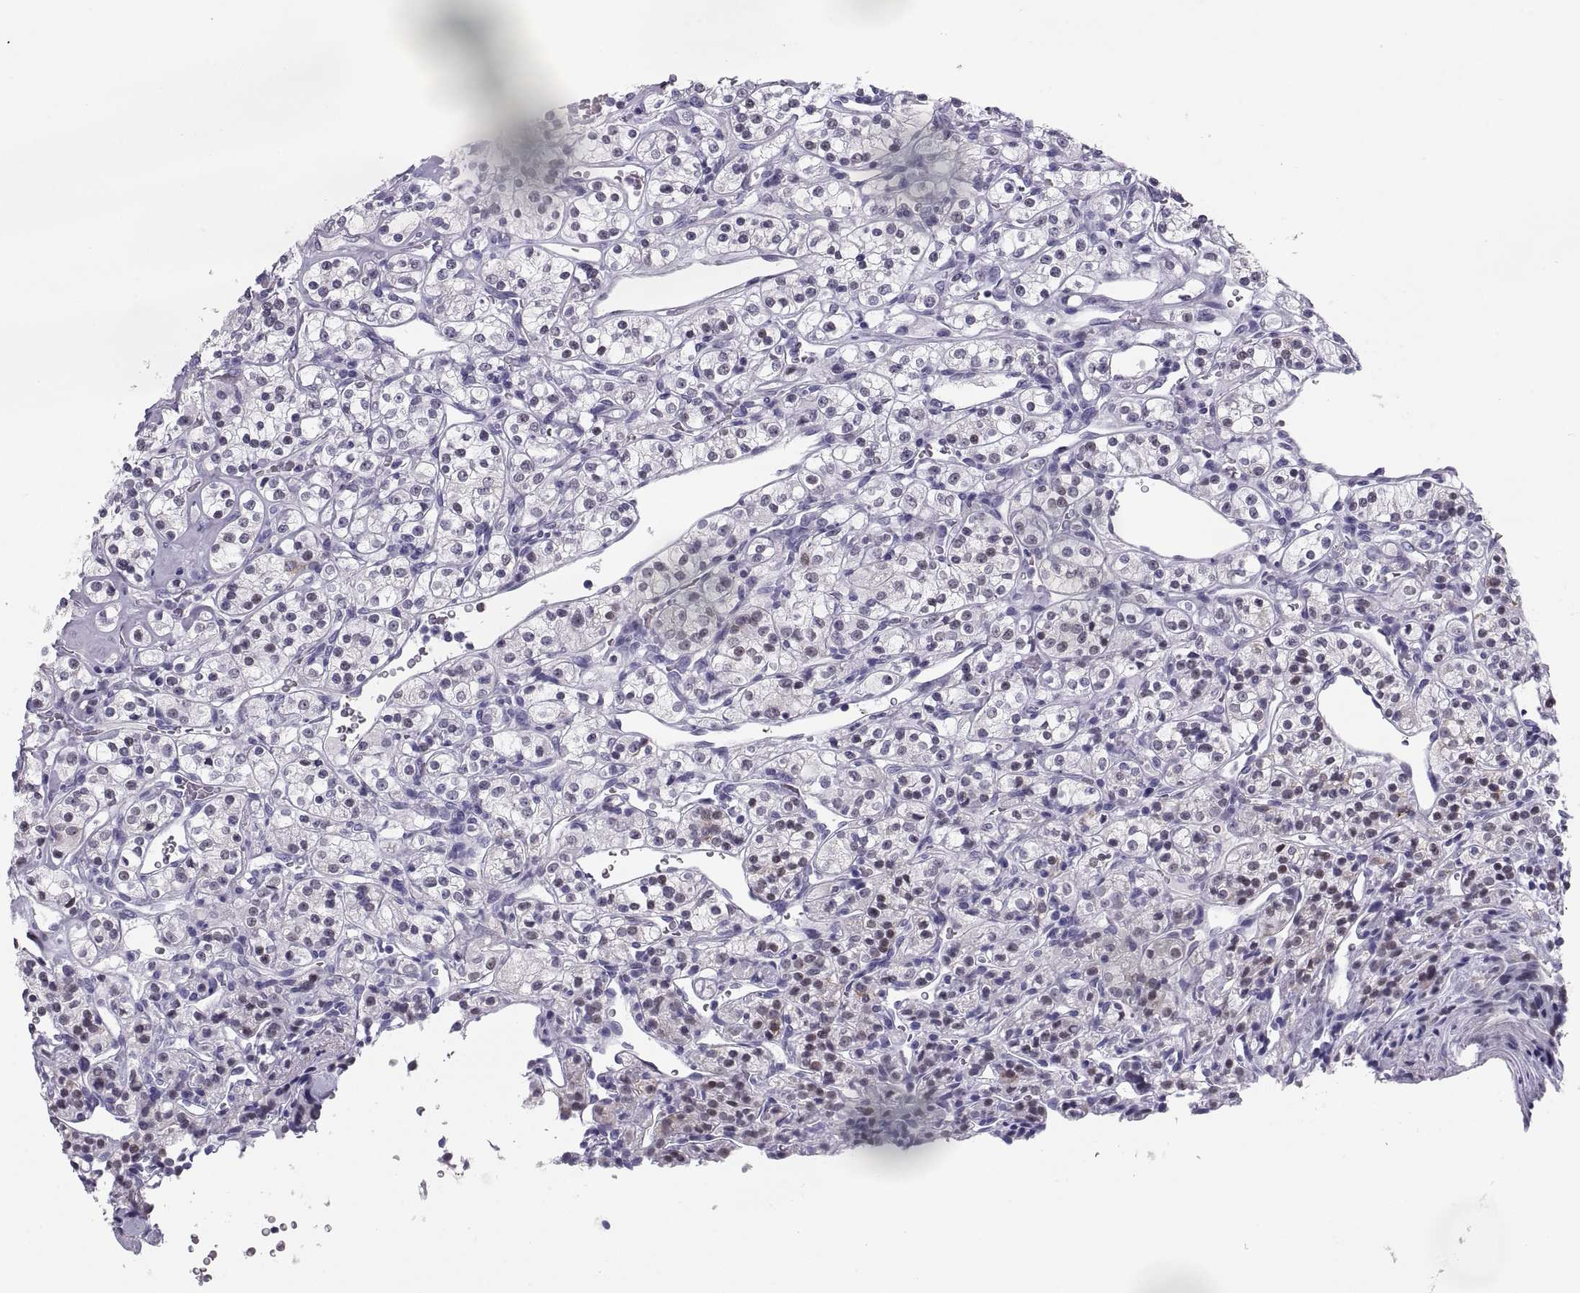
{"staining": {"intensity": "weak", "quantity": "<25%", "location": "cytoplasmic/membranous"}, "tissue": "renal cancer", "cell_type": "Tumor cells", "image_type": "cancer", "snomed": [{"axis": "morphology", "description": "Adenocarcinoma, NOS"}, {"axis": "topography", "description": "Kidney"}], "caption": "Image shows no protein expression in tumor cells of renal cancer tissue.", "gene": "PAX2", "patient": {"sex": "male", "age": 77}}